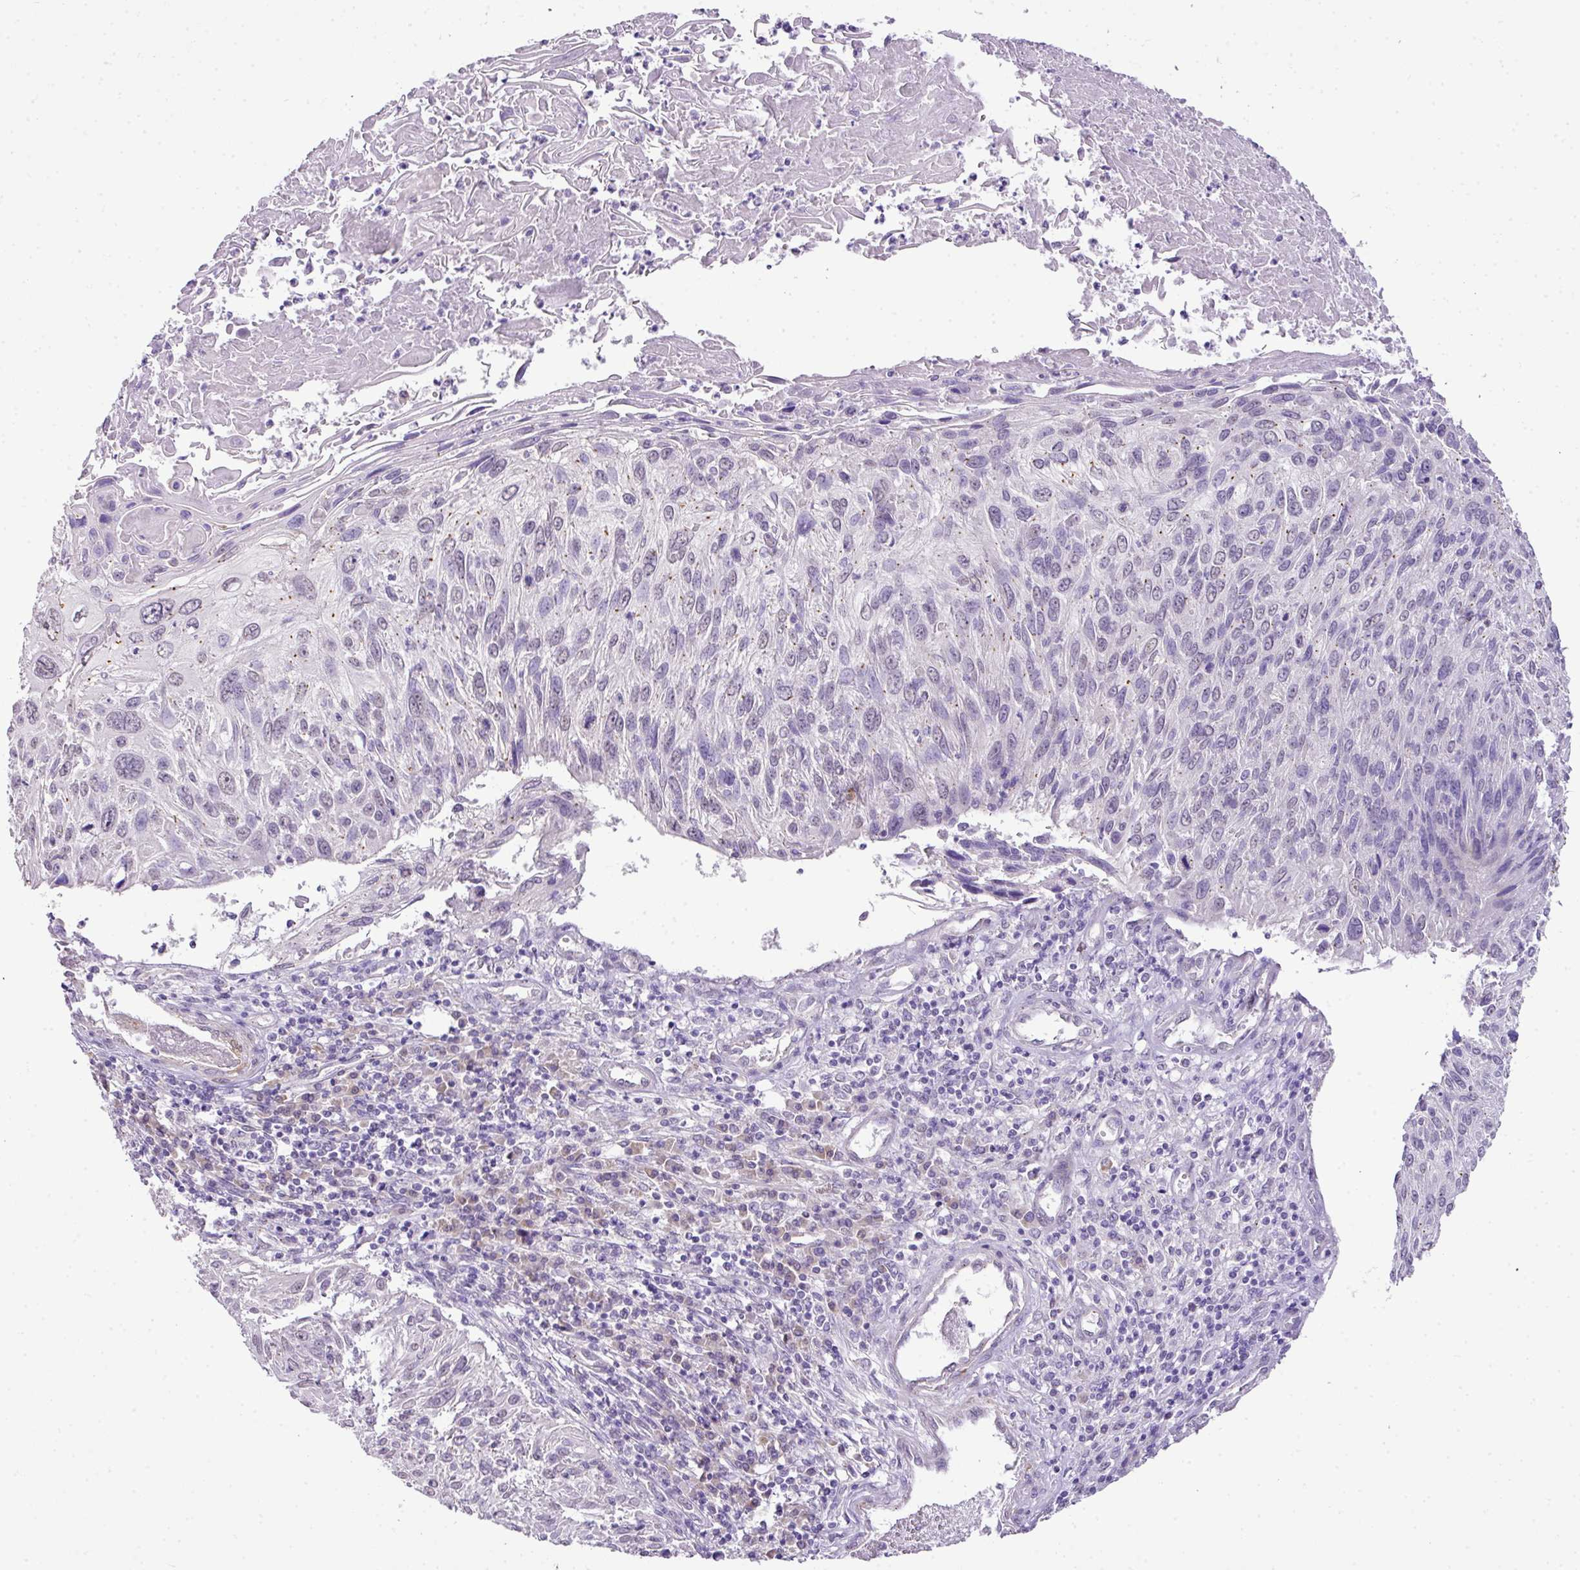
{"staining": {"intensity": "negative", "quantity": "none", "location": "none"}, "tissue": "cervical cancer", "cell_type": "Tumor cells", "image_type": "cancer", "snomed": [{"axis": "morphology", "description": "Squamous cell carcinoma, NOS"}, {"axis": "topography", "description": "Cervix"}], "caption": "Tumor cells are negative for brown protein staining in squamous cell carcinoma (cervical).", "gene": "DIP2A", "patient": {"sex": "female", "age": 51}}